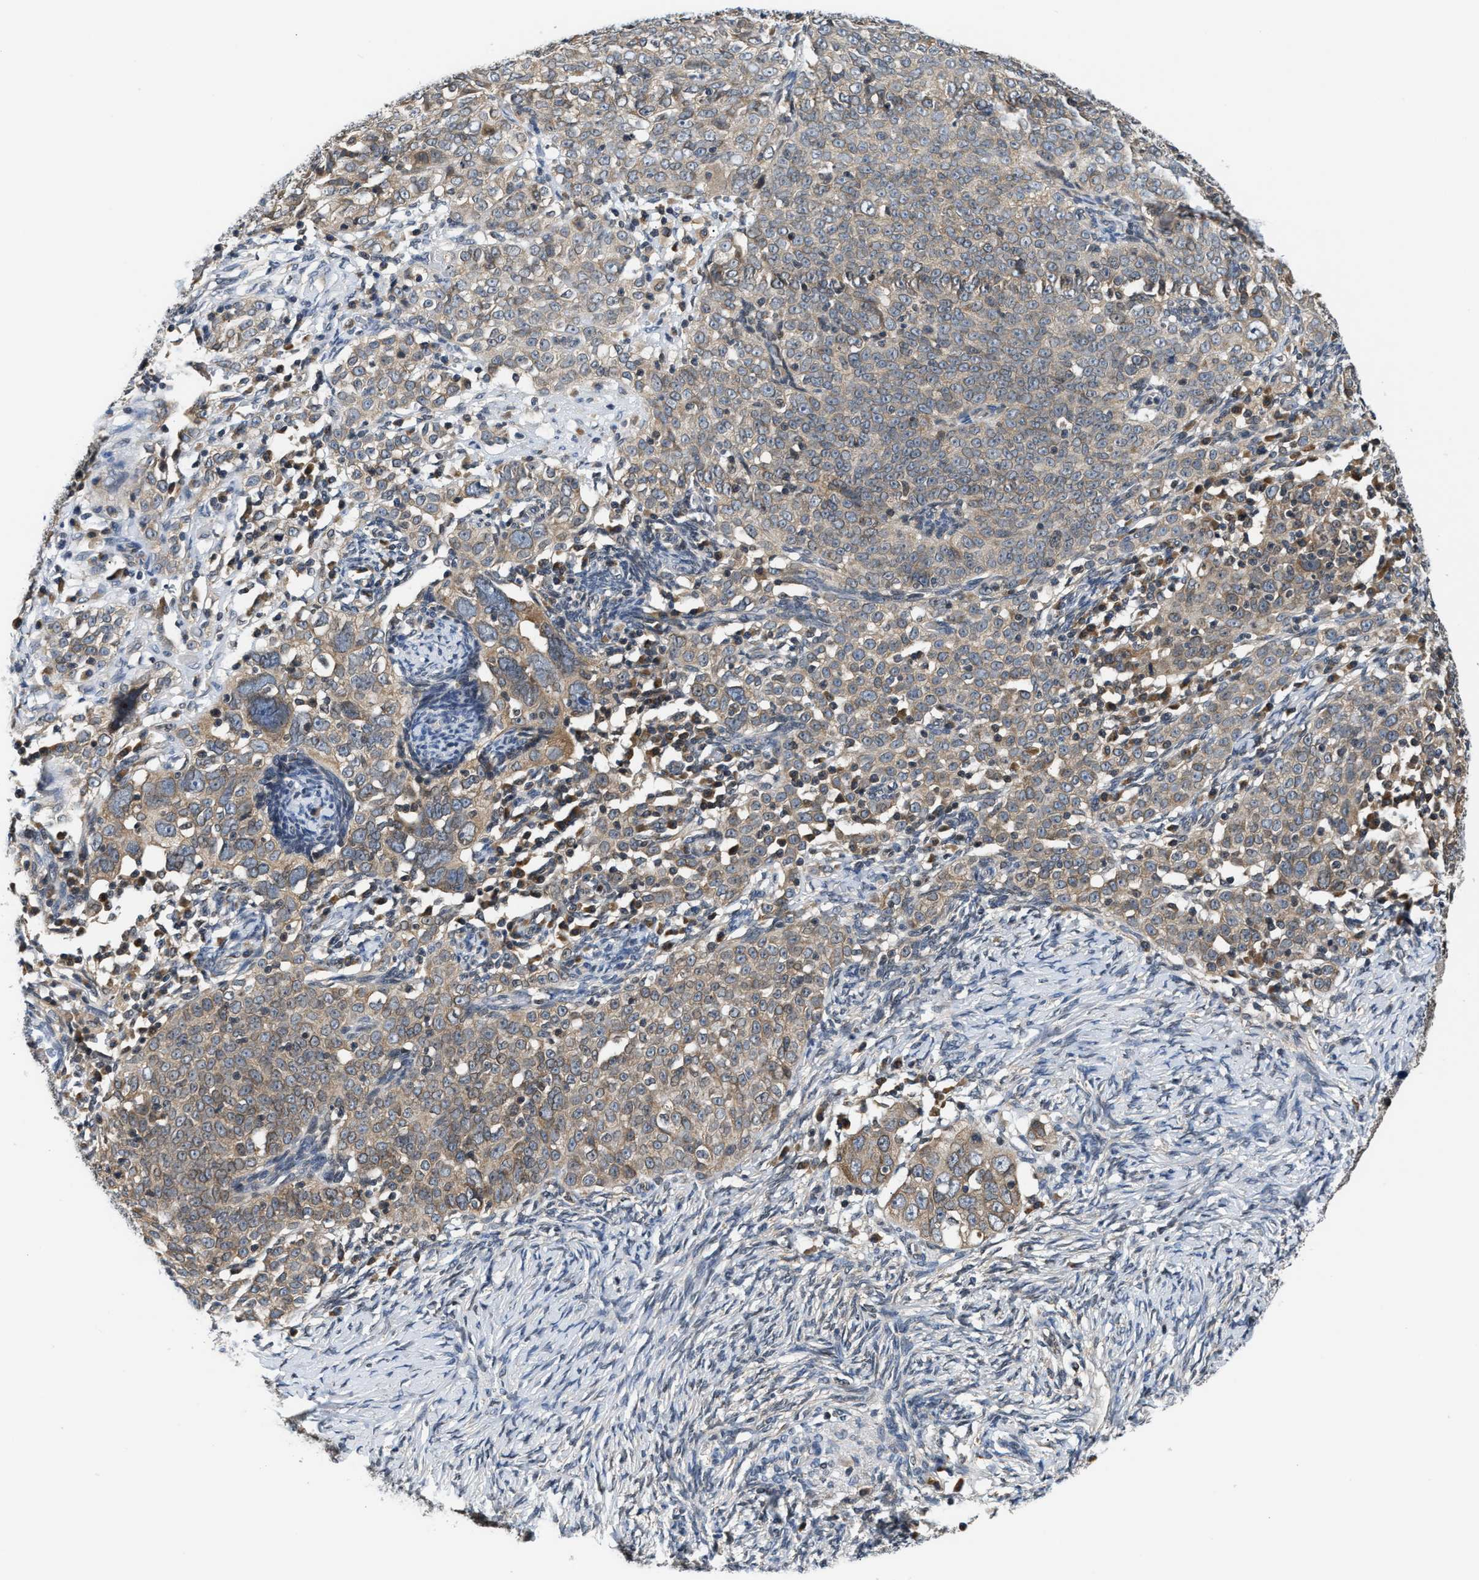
{"staining": {"intensity": "weak", "quantity": ">75%", "location": "cytoplasmic/membranous"}, "tissue": "ovarian cancer", "cell_type": "Tumor cells", "image_type": "cancer", "snomed": [{"axis": "morphology", "description": "Normal tissue, NOS"}, {"axis": "morphology", "description": "Cystadenocarcinoma, serous, NOS"}, {"axis": "topography", "description": "Ovary"}], "caption": "Immunohistochemistry (IHC) (DAB) staining of human ovarian cancer exhibits weak cytoplasmic/membranous protein expression in about >75% of tumor cells.", "gene": "RAB29", "patient": {"sex": "female", "age": 62}}